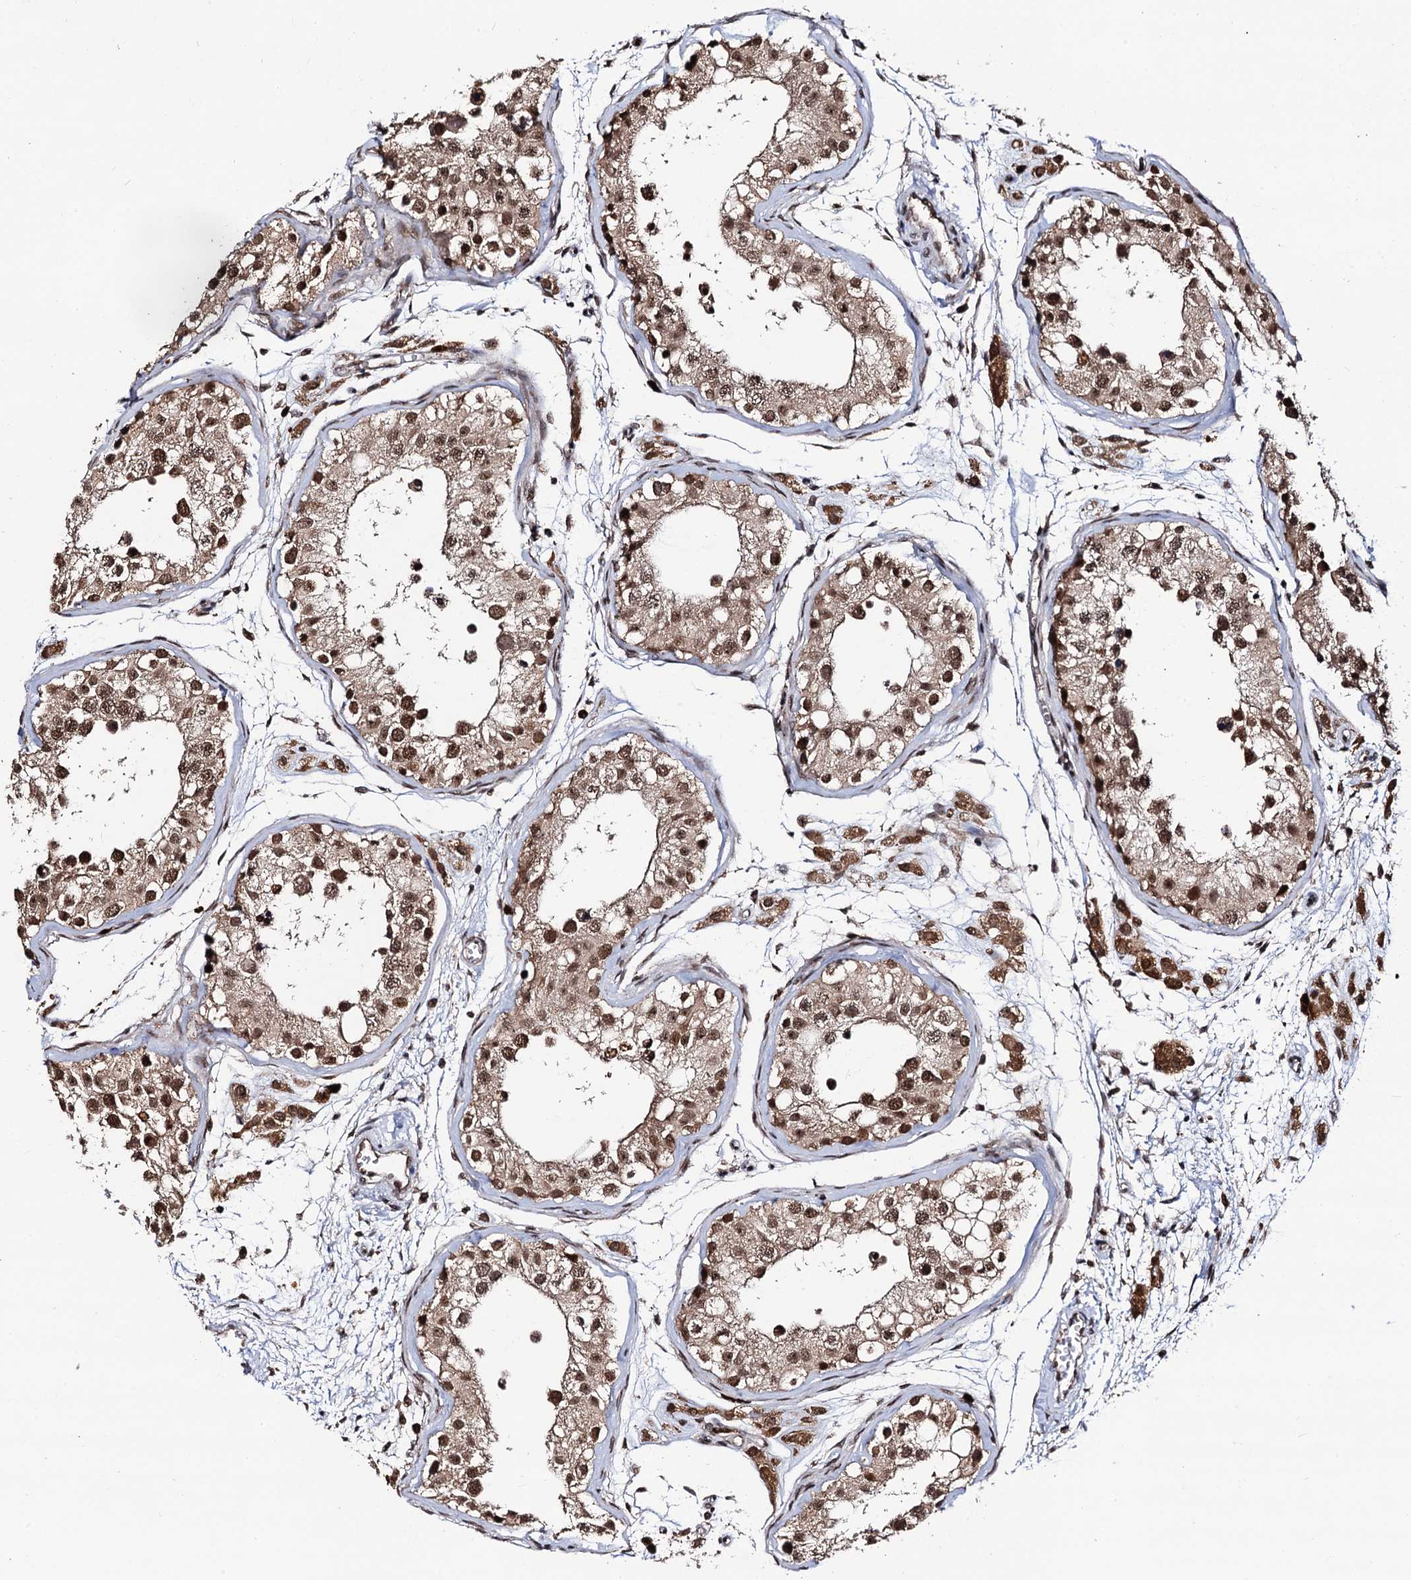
{"staining": {"intensity": "strong", "quantity": ">75%", "location": "cytoplasmic/membranous,nuclear"}, "tissue": "testis", "cell_type": "Cells in seminiferous ducts", "image_type": "normal", "snomed": [{"axis": "morphology", "description": "Normal tissue, NOS"}, {"axis": "morphology", "description": "Adenocarcinoma, metastatic, NOS"}, {"axis": "topography", "description": "Testis"}], "caption": "Testis was stained to show a protein in brown. There is high levels of strong cytoplasmic/membranous,nuclear expression in approximately >75% of cells in seminiferous ducts. The staining is performed using DAB (3,3'-diaminobenzidine) brown chromogen to label protein expression. The nuclei are counter-stained blue using hematoxylin.", "gene": "SFSWAP", "patient": {"sex": "male", "age": 26}}